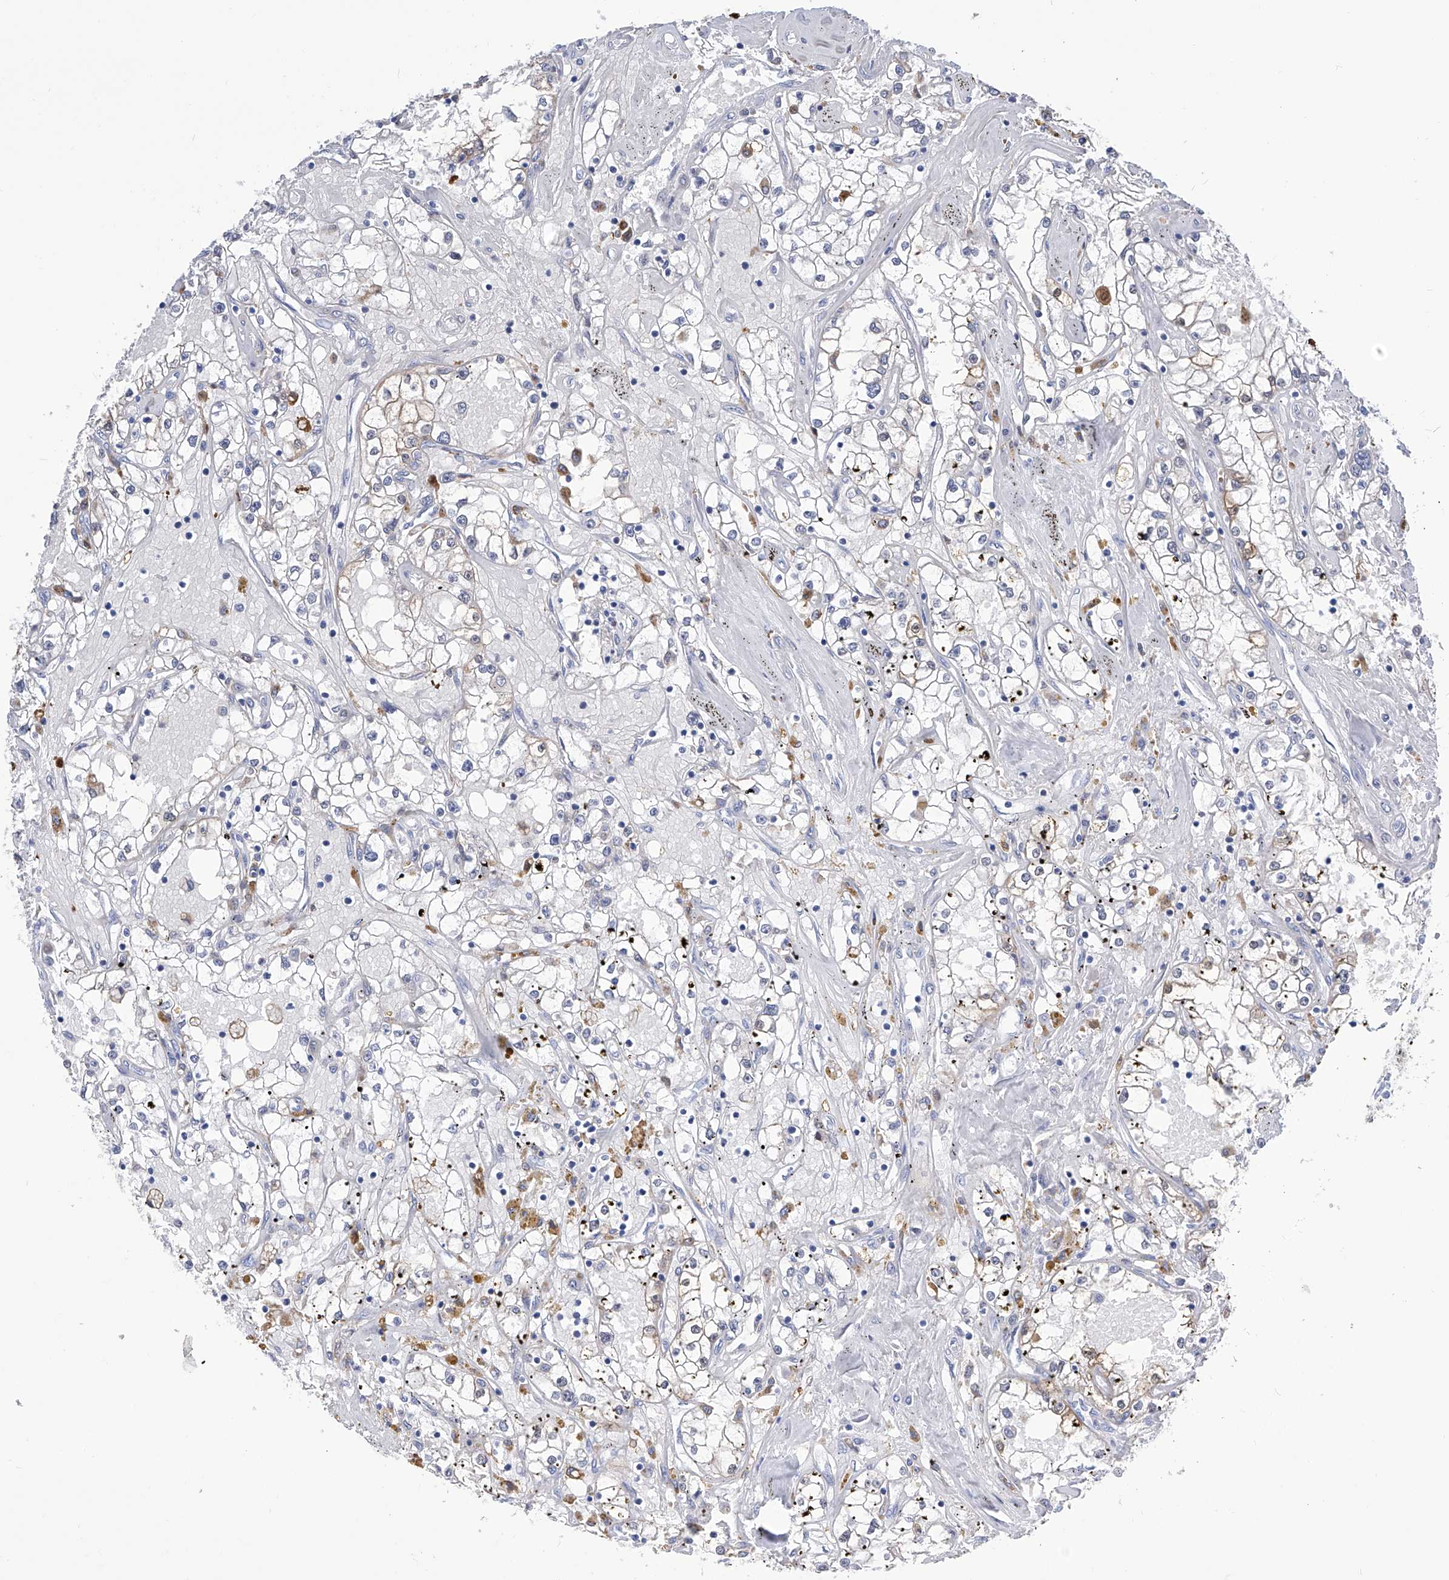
{"staining": {"intensity": "negative", "quantity": "none", "location": "none"}, "tissue": "renal cancer", "cell_type": "Tumor cells", "image_type": "cancer", "snomed": [{"axis": "morphology", "description": "Adenocarcinoma, NOS"}, {"axis": "topography", "description": "Kidney"}], "caption": "Renal cancer (adenocarcinoma) was stained to show a protein in brown. There is no significant positivity in tumor cells.", "gene": "IMPA2", "patient": {"sex": "male", "age": 56}}